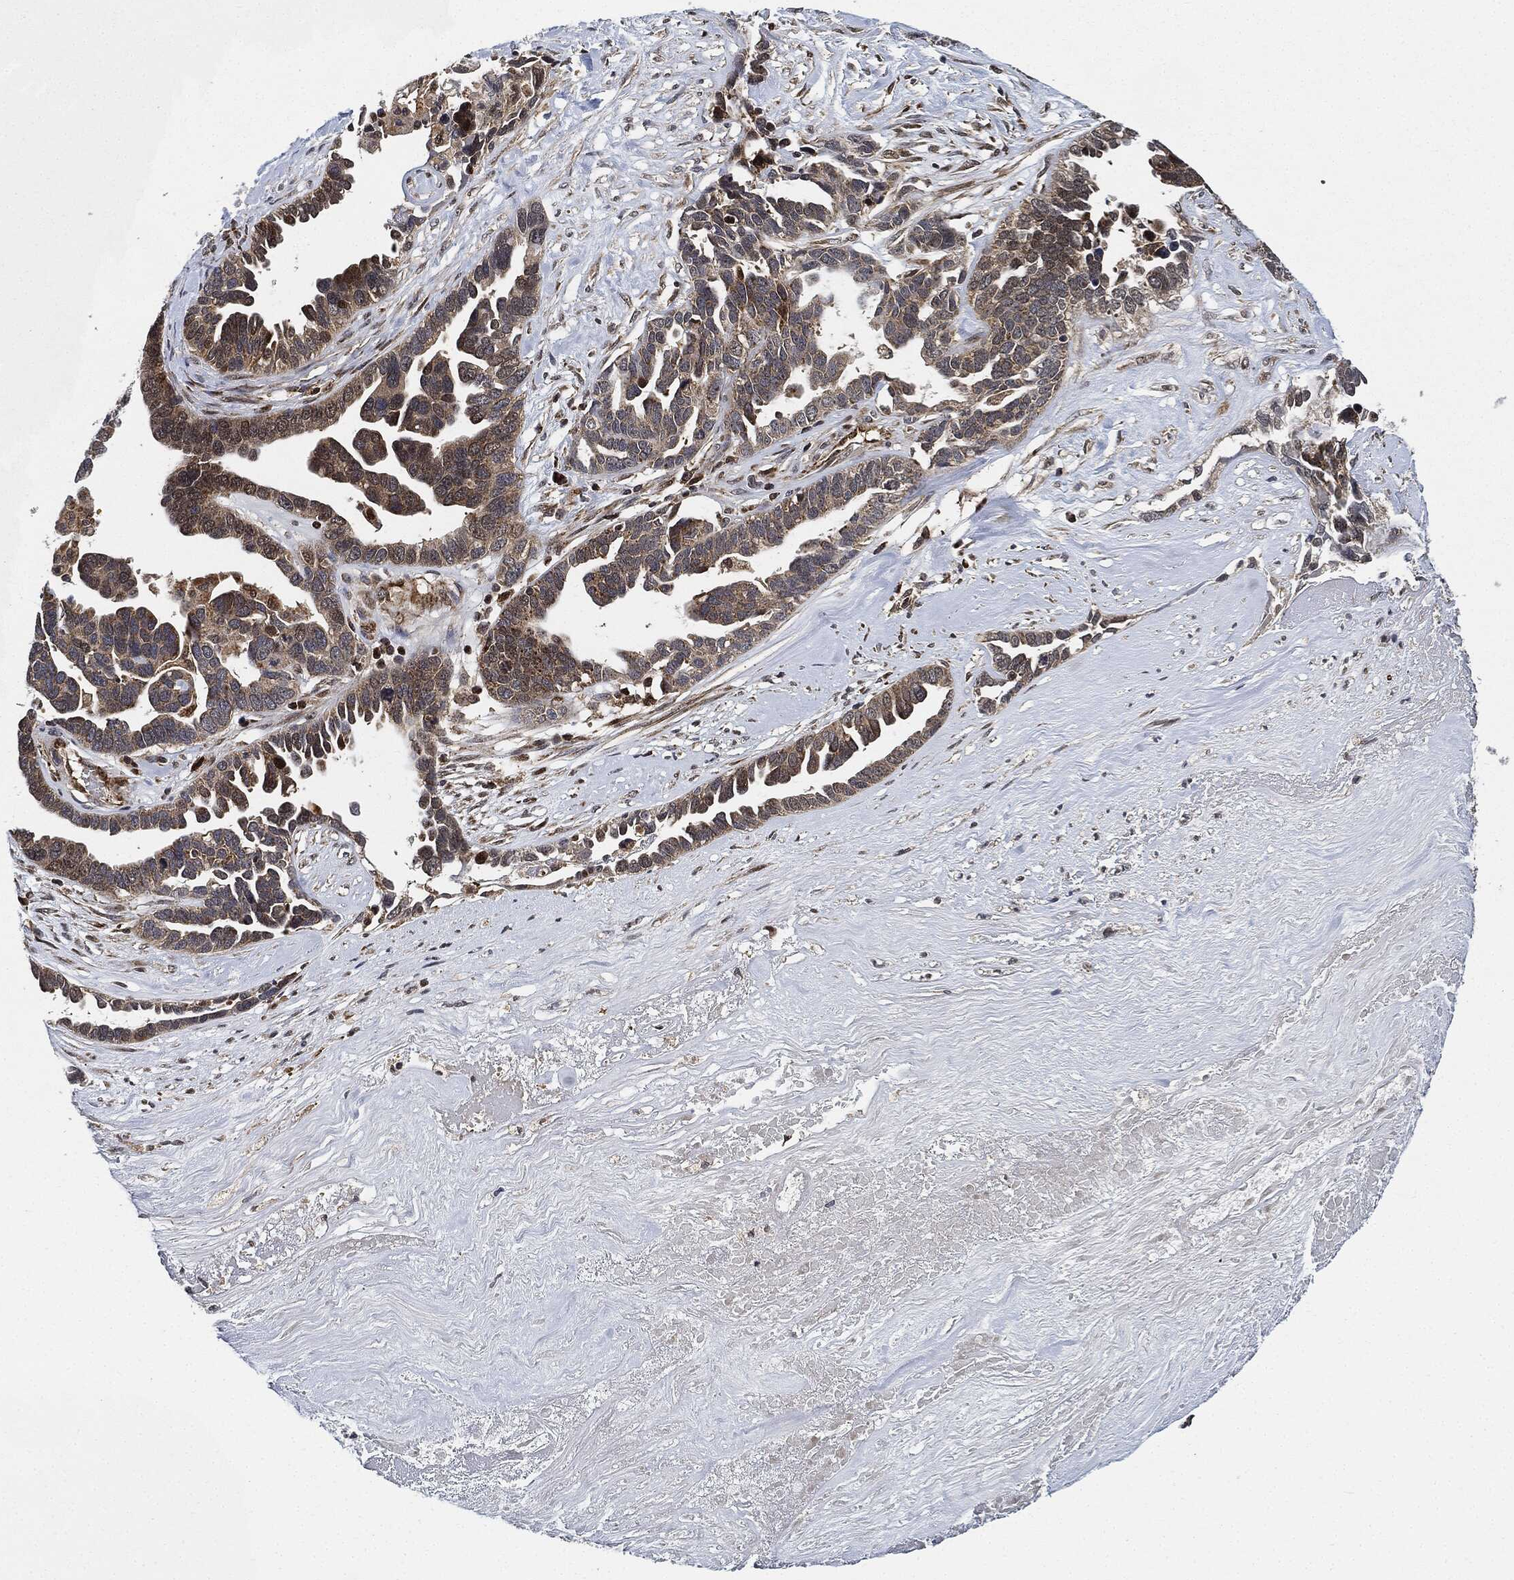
{"staining": {"intensity": "weak", "quantity": ">75%", "location": "cytoplasmic/membranous"}, "tissue": "ovarian cancer", "cell_type": "Tumor cells", "image_type": "cancer", "snomed": [{"axis": "morphology", "description": "Cystadenocarcinoma, serous, NOS"}, {"axis": "topography", "description": "Ovary"}], "caption": "Ovarian cancer (serous cystadenocarcinoma) stained with a brown dye exhibits weak cytoplasmic/membranous positive positivity in approximately >75% of tumor cells.", "gene": "RNASEL", "patient": {"sex": "female", "age": 54}}